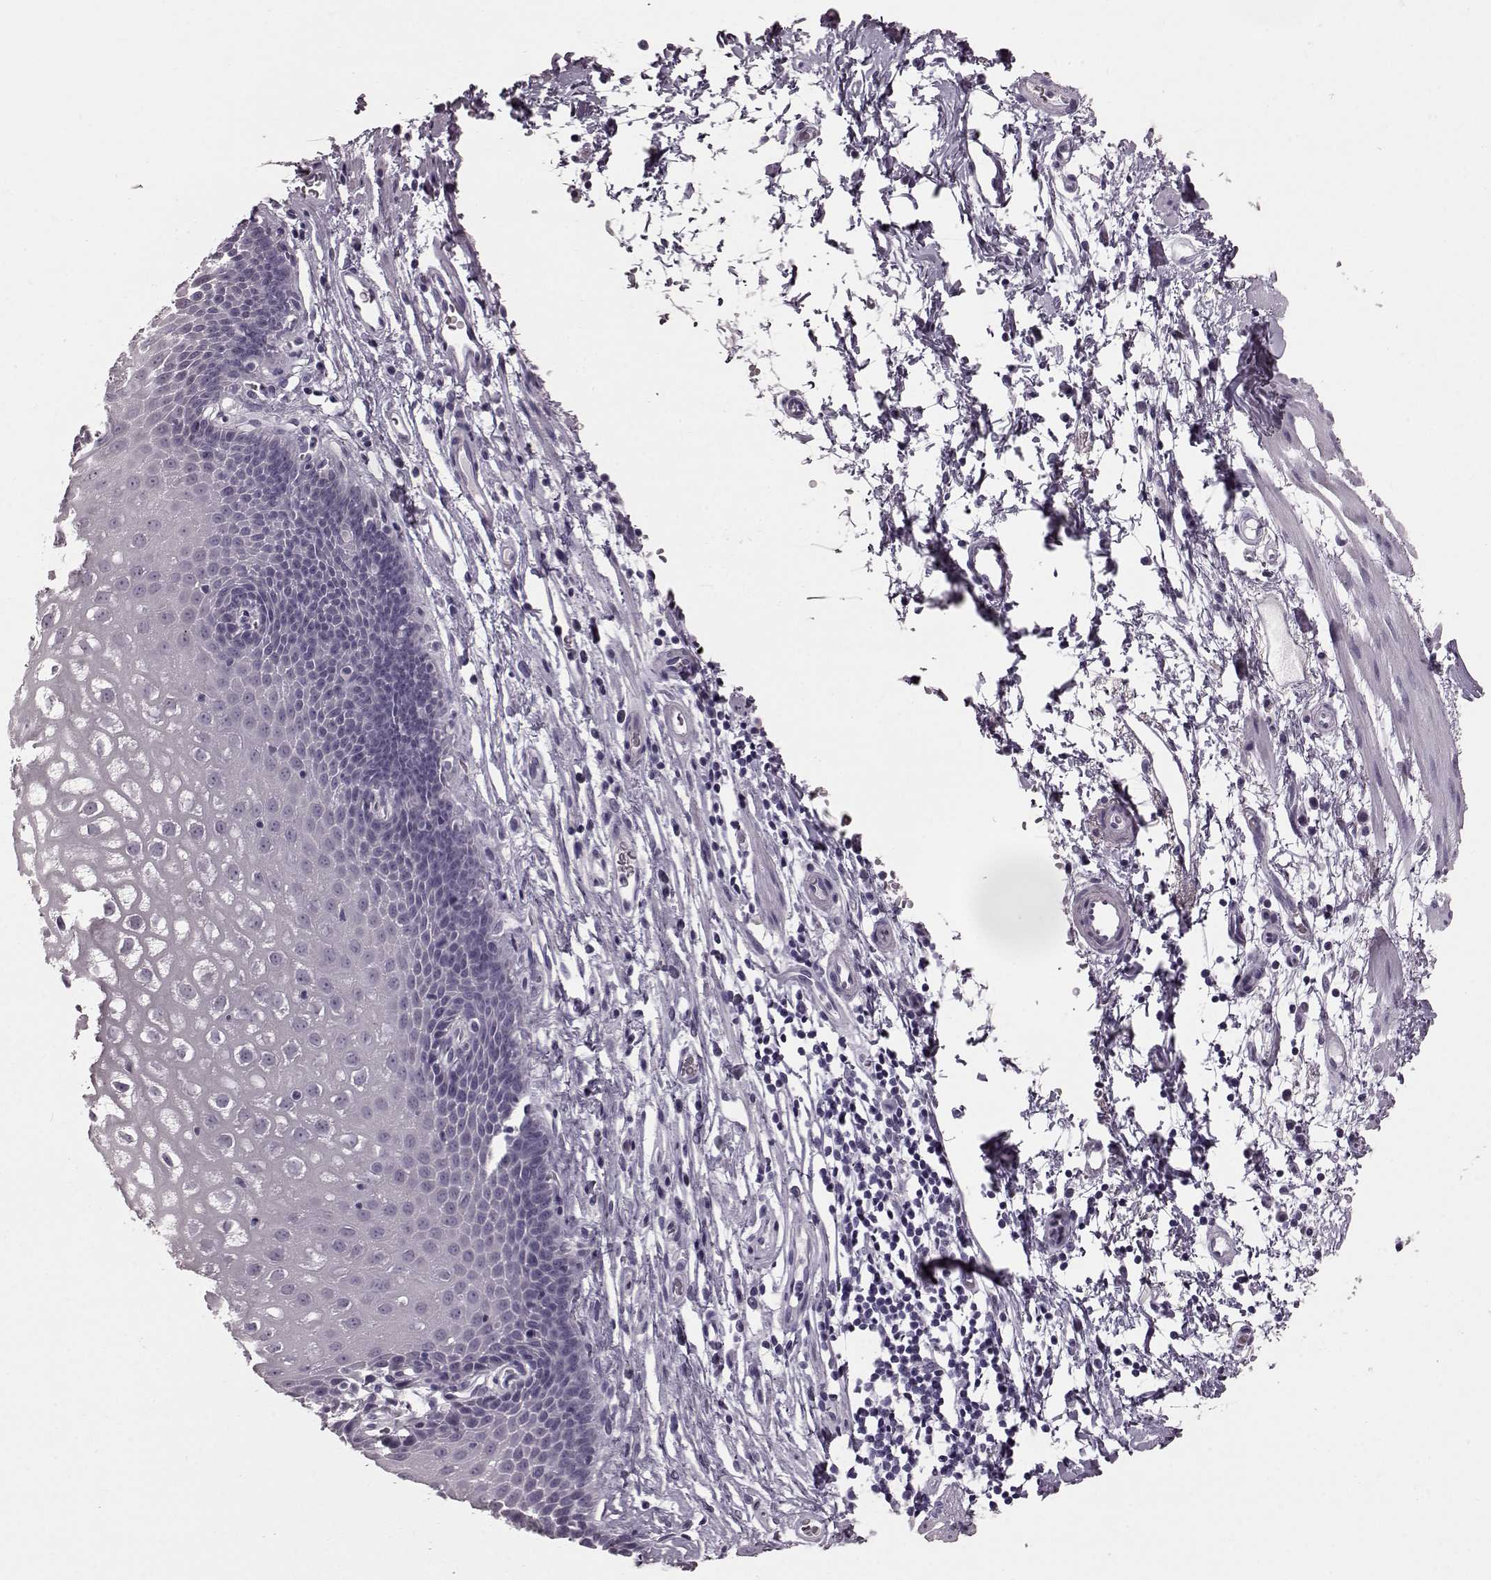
{"staining": {"intensity": "negative", "quantity": "none", "location": "none"}, "tissue": "esophagus", "cell_type": "Squamous epithelial cells", "image_type": "normal", "snomed": [{"axis": "morphology", "description": "Normal tissue, NOS"}, {"axis": "topography", "description": "Esophagus"}], "caption": "Immunohistochemistry (IHC) image of normal esophagus stained for a protein (brown), which shows no expression in squamous epithelial cells.", "gene": "TCHHL1", "patient": {"sex": "male", "age": 72}}